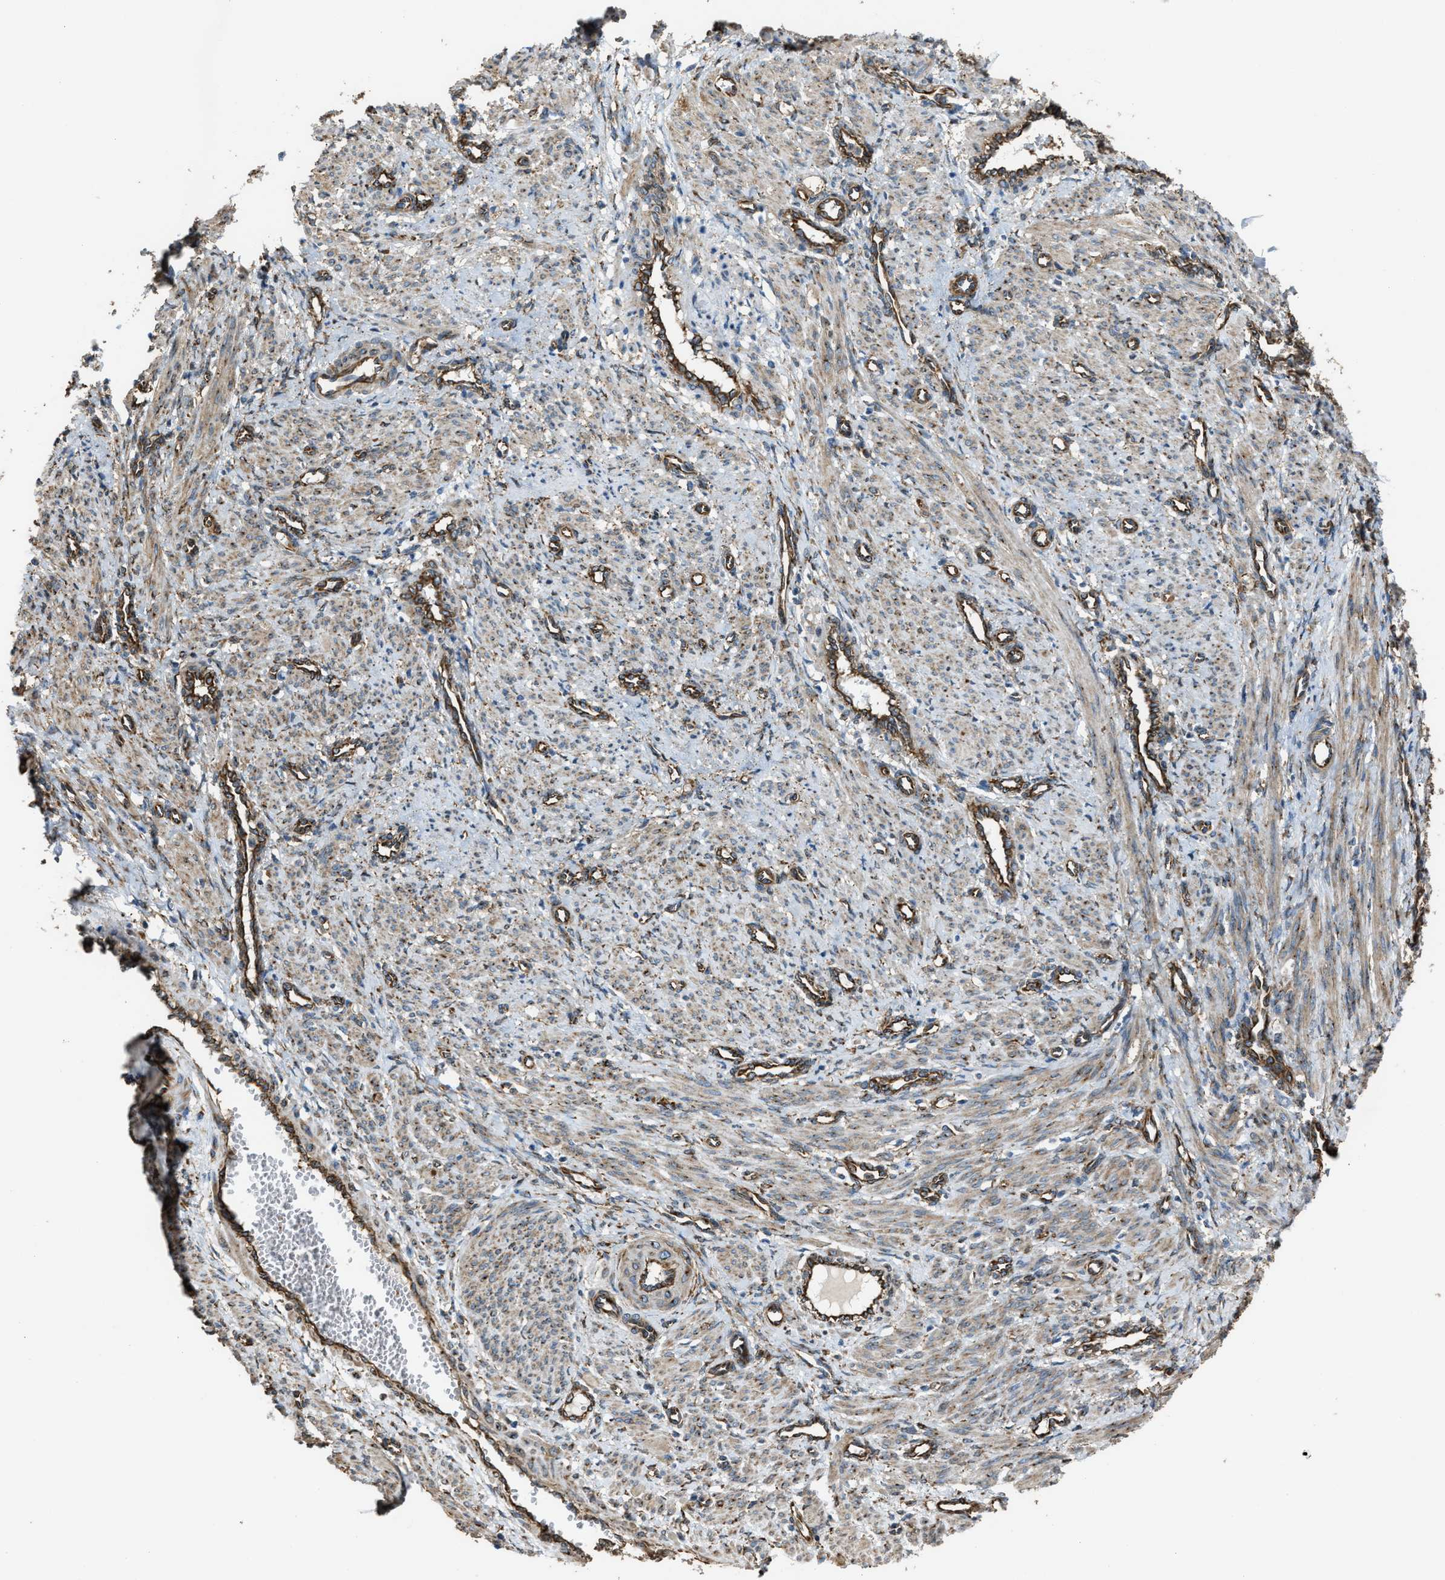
{"staining": {"intensity": "weak", "quantity": ">75%", "location": "cytoplasmic/membranous"}, "tissue": "smooth muscle", "cell_type": "Smooth muscle cells", "image_type": "normal", "snomed": [{"axis": "morphology", "description": "Normal tissue, NOS"}, {"axis": "topography", "description": "Endometrium"}], "caption": "Smooth muscle cells show low levels of weak cytoplasmic/membranous positivity in approximately >75% of cells in unremarkable smooth muscle.", "gene": "TRPC1", "patient": {"sex": "female", "age": 33}}